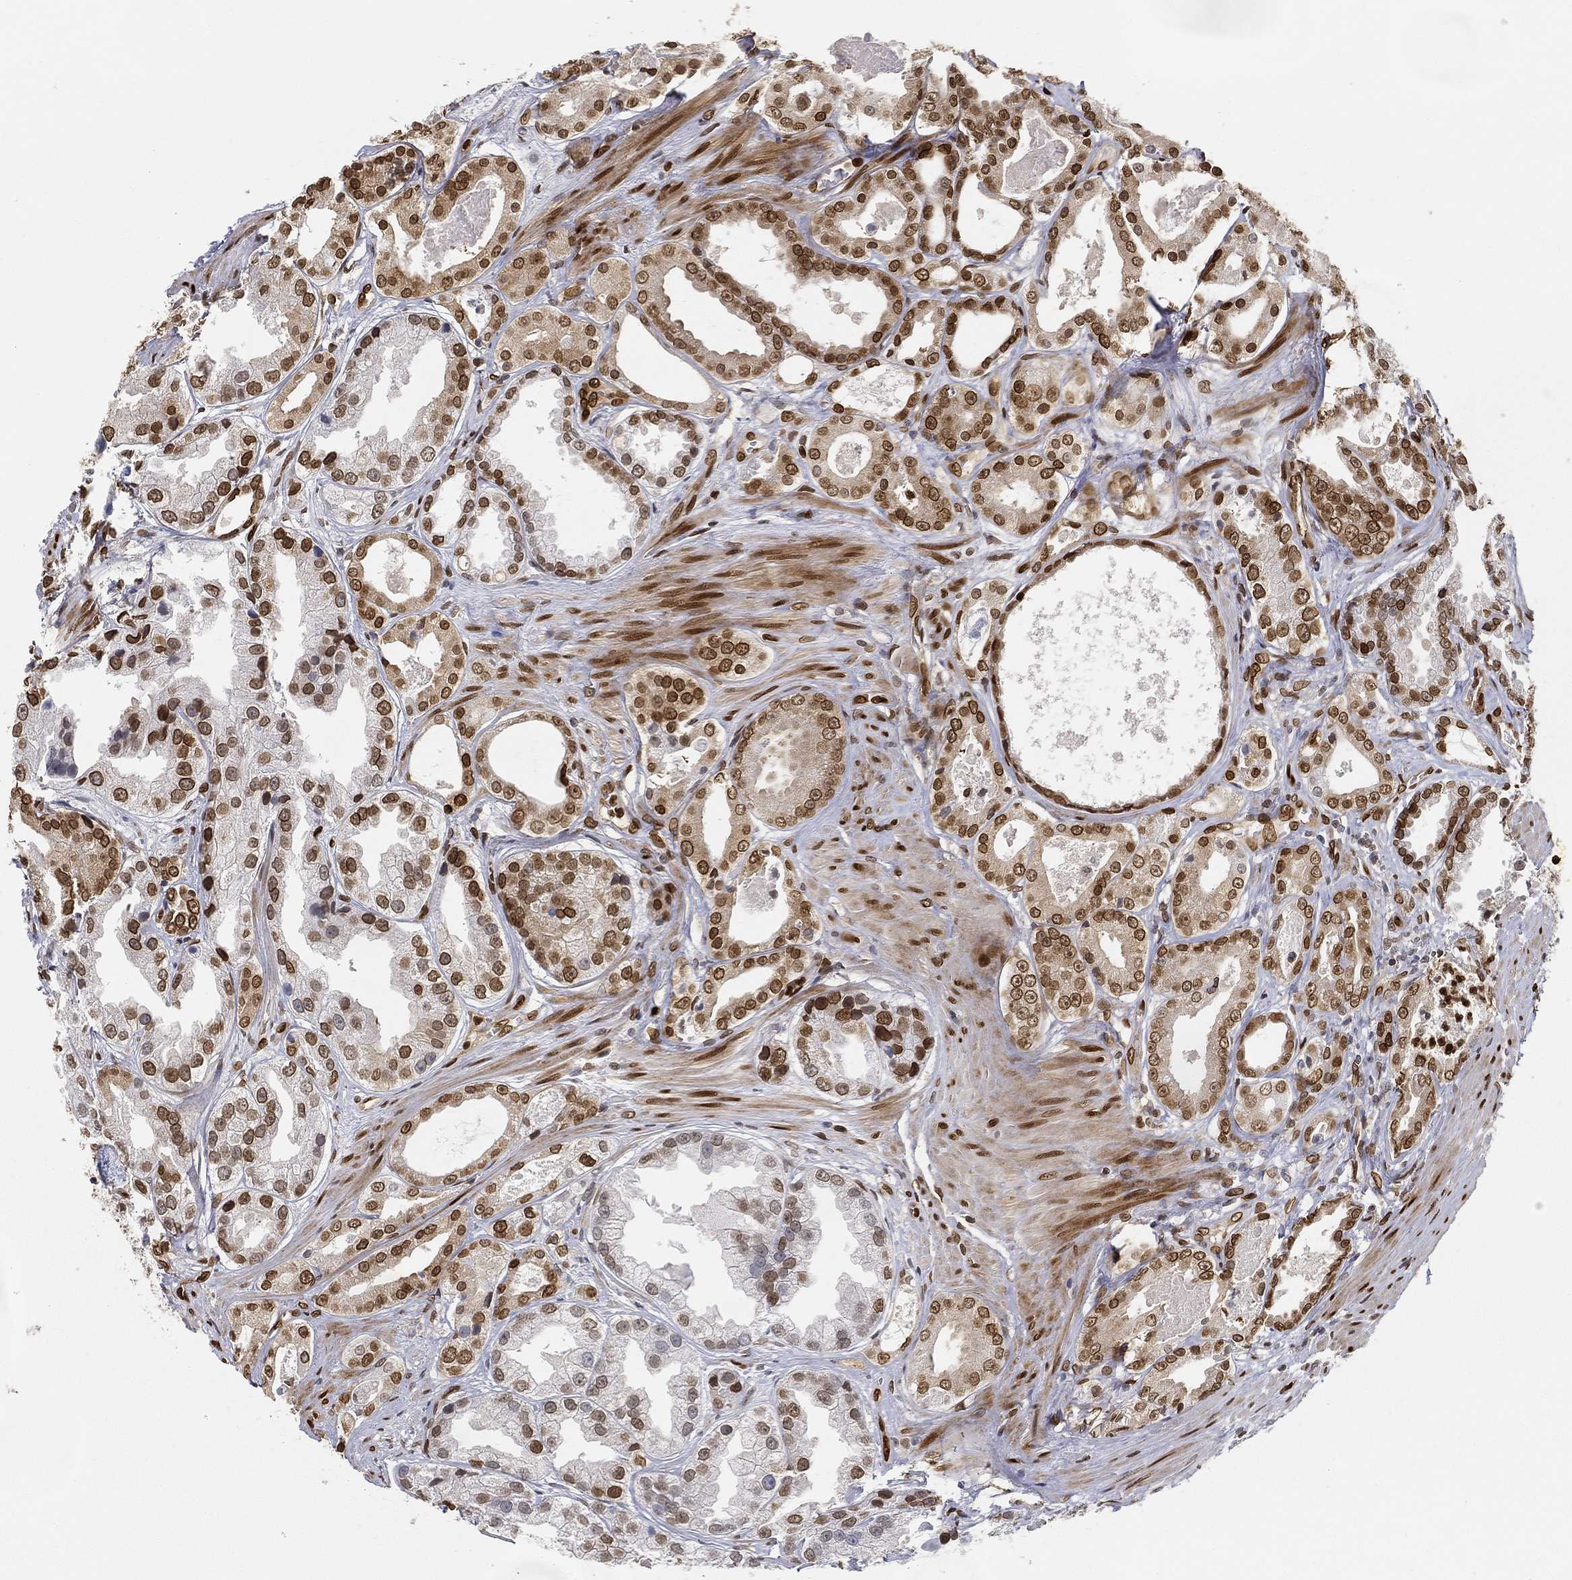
{"staining": {"intensity": "strong", "quantity": "25%-75%", "location": "nuclear"}, "tissue": "prostate cancer", "cell_type": "Tumor cells", "image_type": "cancer", "snomed": [{"axis": "morphology", "description": "Adenocarcinoma, NOS"}, {"axis": "topography", "description": "Prostate"}], "caption": "Immunohistochemical staining of adenocarcinoma (prostate) displays strong nuclear protein expression in approximately 25%-75% of tumor cells.", "gene": "LMNB1", "patient": {"sex": "male", "age": 61}}